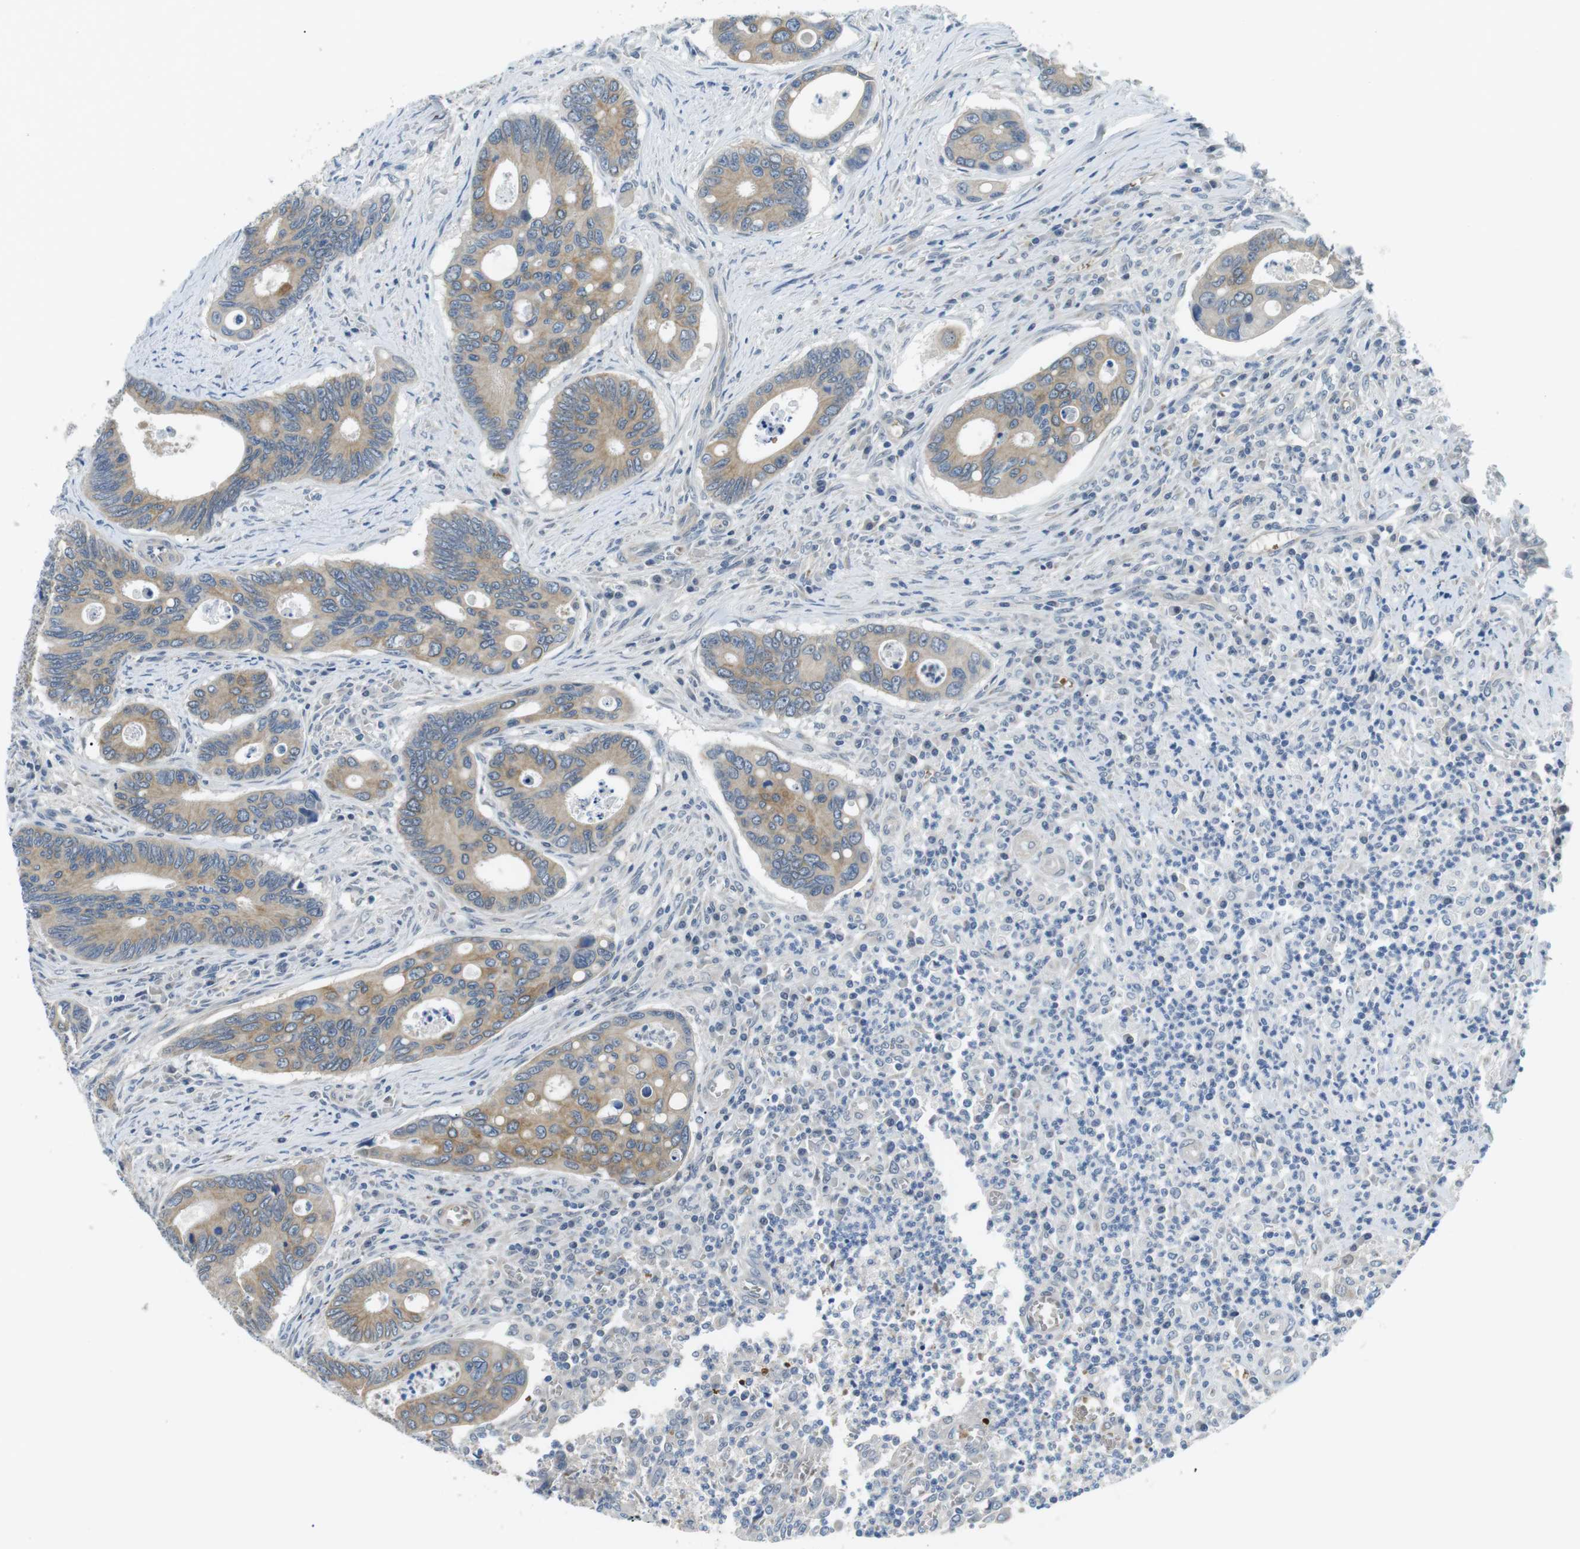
{"staining": {"intensity": "moderate", "quantity": ">75%", "location": "cytoplasmic/membranous"}, "tissue": "colorectal cancer", "cell_type": "Tumor cells", "image_type": "cancer", "snomed": [{"axis": "morphology", "description": "Inflammation, NOS"}, {"axis": "morphology", "description": "Adenocarcinoma, NOS"}, {"axis": "topography", "description": "Colon"}], "caption": "Adenocarcinoma (colorectal) was stained to show a protein in brown. There is medium levels of moderate cytoplasmic/membranous expression in about >75% of tumor cells.", "gene": "WSCD1", "patient": {"sex": "male", "age": 72}}